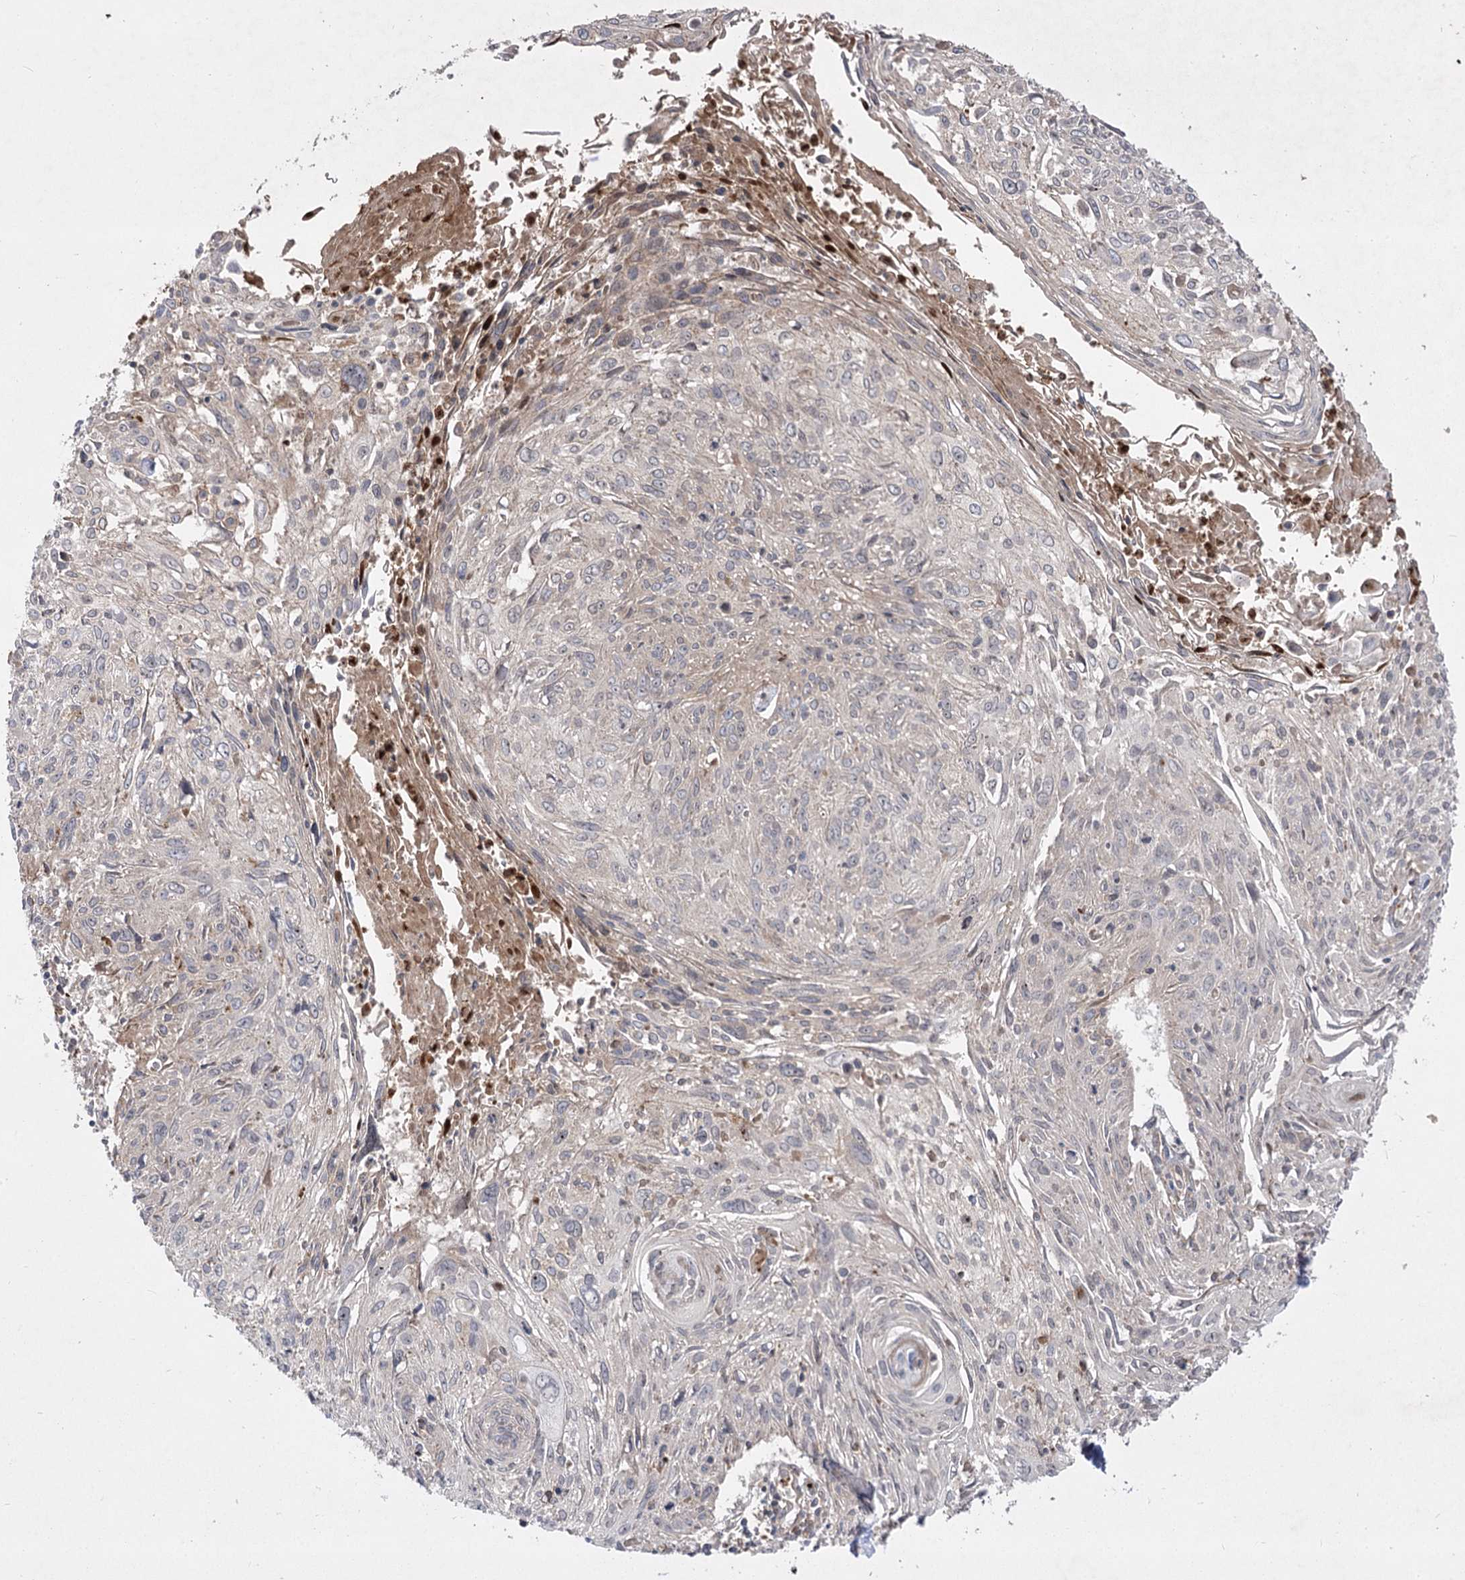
{"staining": {"intensity": "weak", "quantity": "<25%", "location": "cytoplasmic/membranous"}, "tissue": "cervical cancer", "cell_type": "Tumor cells", "image_type": "cancer", "snomed": [{"axis": "morphology", "description": "Squamous cell carcinoma, NOS"}, {"axis": "topography", "description": "Cervix"}], "caption": "Immunohistochemical staining of human cervical cancer (squamous cell carcinoma) displays no significant staining in tumor cells. (DAB (3,3'-diaminobenzidine) IHC with hematoxylin counter stain).", "gene": "PLEKHA5", "patient": {"sex": "female", "age": 51}}